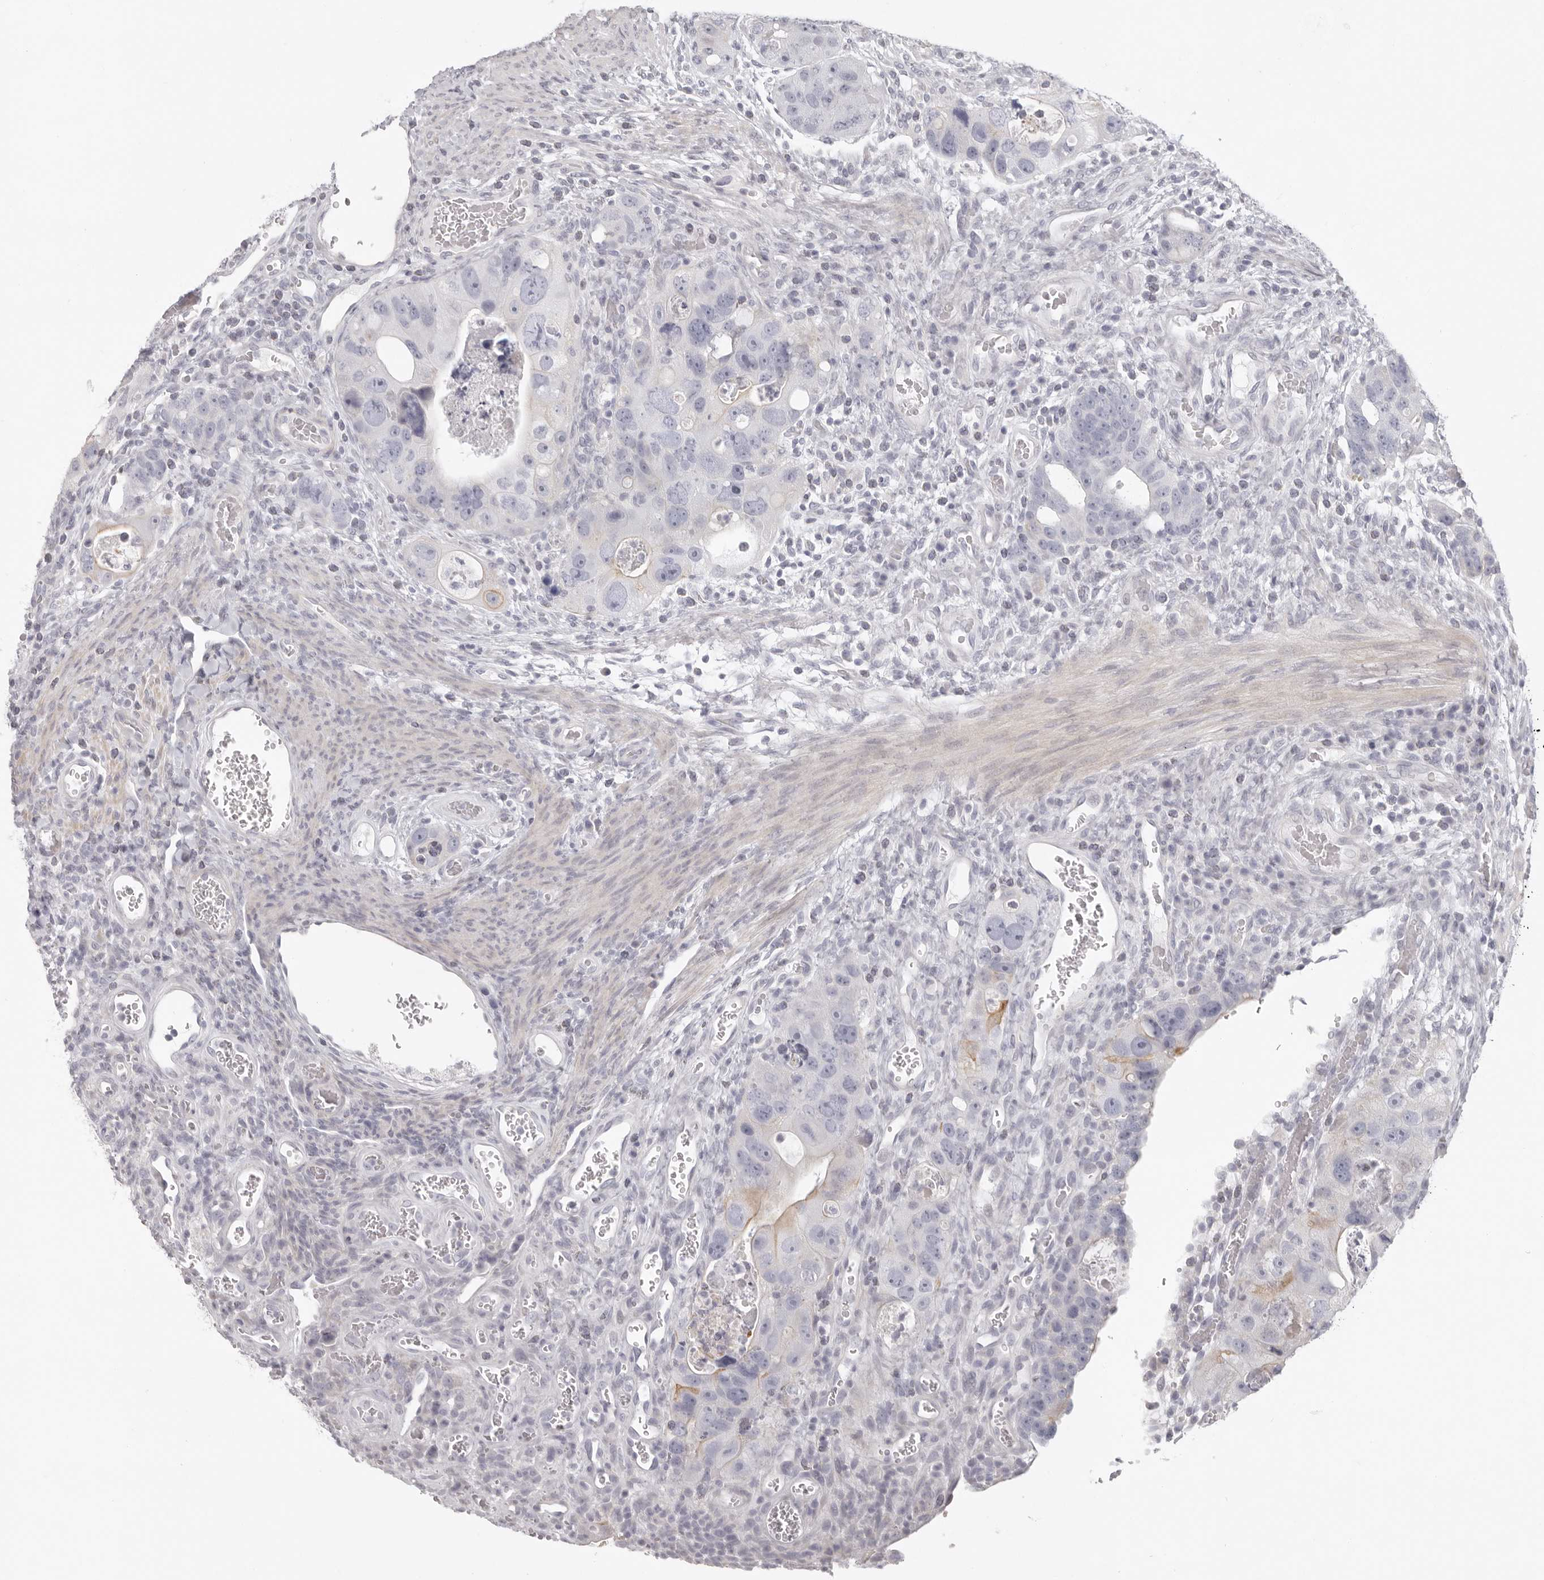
{"staining": {"intensity": "negative", "quantity": "none", "location": "none"}, "tissue": "colorectal cancer", "cell_type": "Tumor cells", "image_type": "cancer", "snomed": [{"axis": "morphology", "description": "Adenocarcinoma, NOS"}, {"axis": "topography", "description": "Rectum"}], "caption": "Immunohistochemistry photomicrograph of colorectal cancer (adenocarcinoma) stained for a protein (brown), which reveals no expression in tumor cells. (DAB immunohistochemistry visualized using brightfield microscopy, high magnification).", "gene": "RXFP1", "patient": {"sex": "male", "age": 59}}